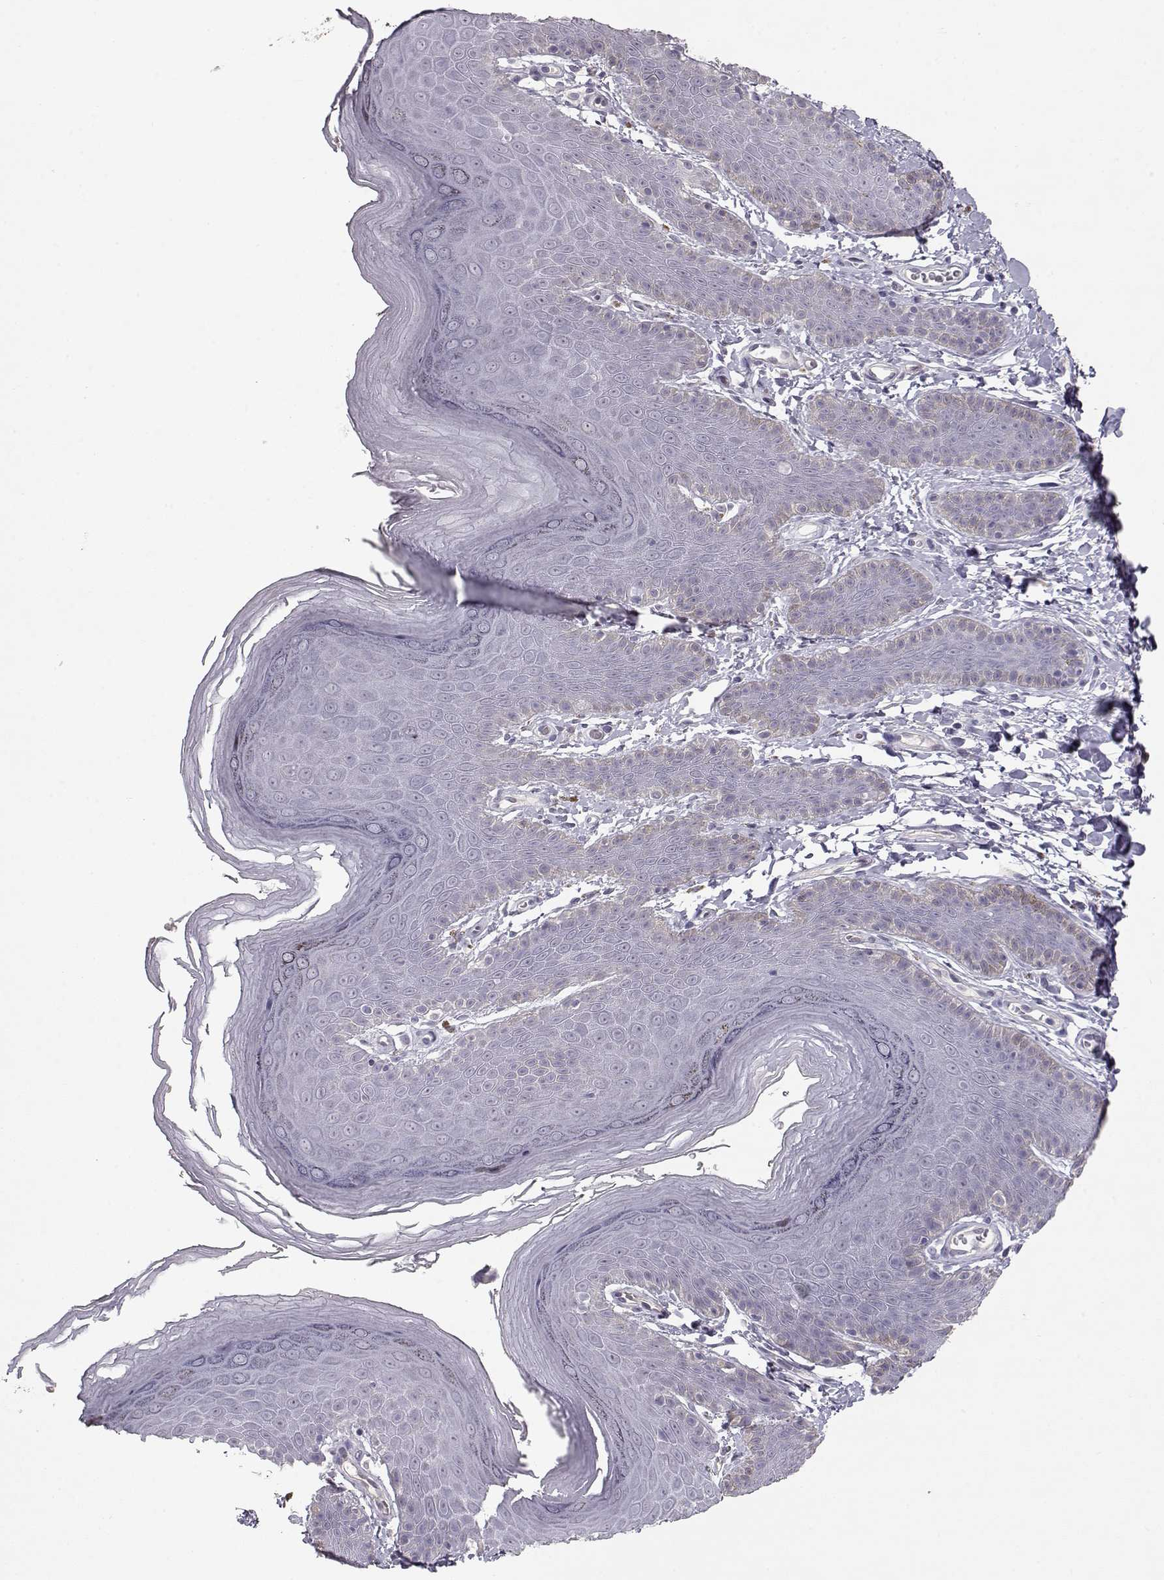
{"staining": {"intensity": "negative", "quantity": "none", "location": "none"}, "tissue": "skin", "cell_type": "Epidermal cells", "image_type": "normal", "snomed": [{"axis": "morphology", "description": "Normal tissue, NOS"}, {"axis": "topography", "description": "Anal"}], "caption": "This is an immunohistochemistry image of benign human skin. There is no staining in epidermal cells.", "gene": "SLC18A1", "patient": {"sex": "male", "age": 53}}